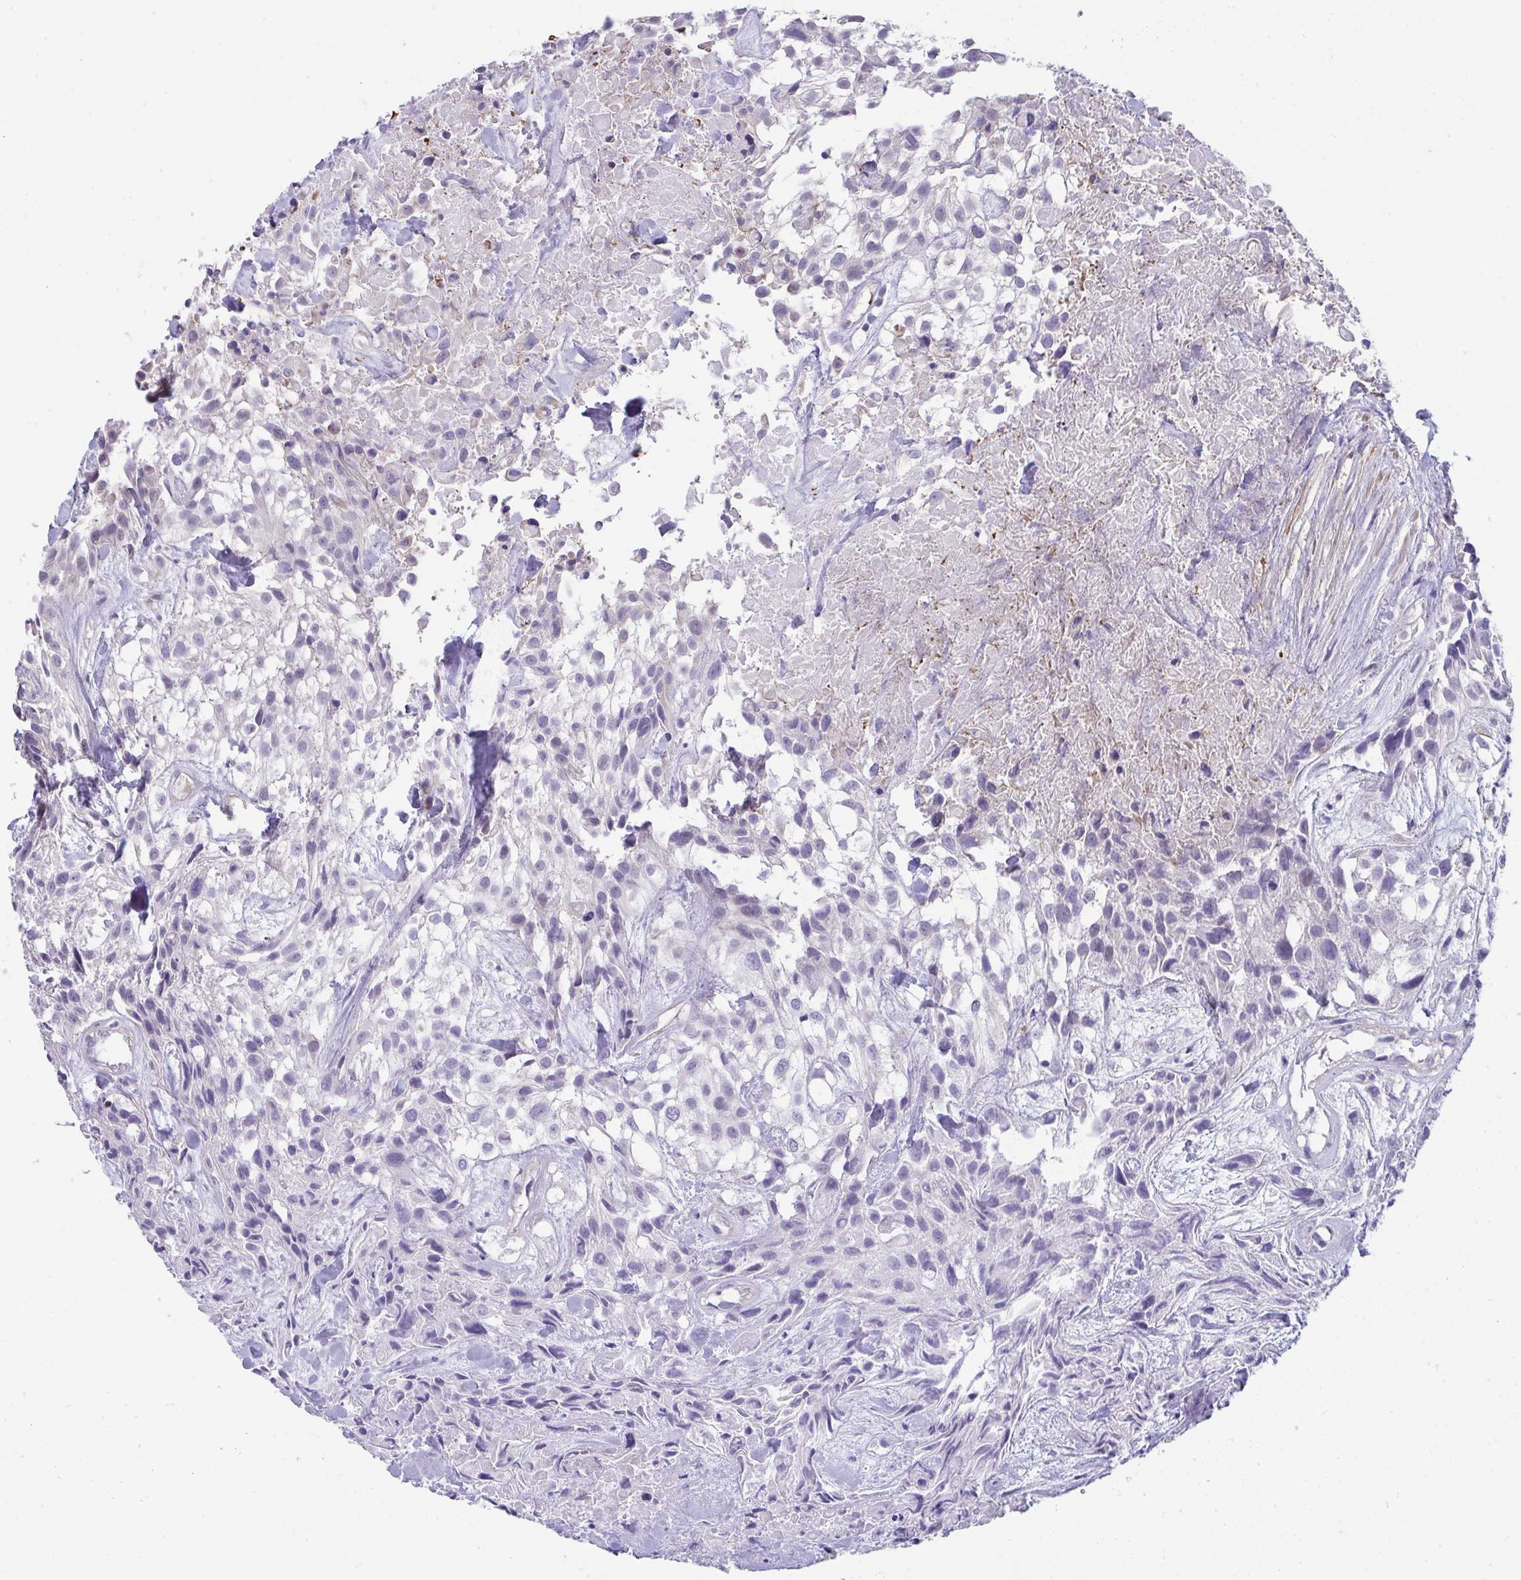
{"staining": {"intensity": "negative", "quantity": "none", "location": "none"}, "tissue": "urothelial cancer", "cell_type": "Tumor cells", "image_type": "cancer", "snomed": [{"axis": "morphology", "description": "Urothelial carcinoma, High grade"}, {"axis": "topography", "description": "Urinary bladder"}], "caption": "Histopathology image shows no significant protein positivity in tumor cells of urothelial carcinoma (high-grade).", "gene": "MYL12A", "patient": {"sex": "male", "age": 56}}